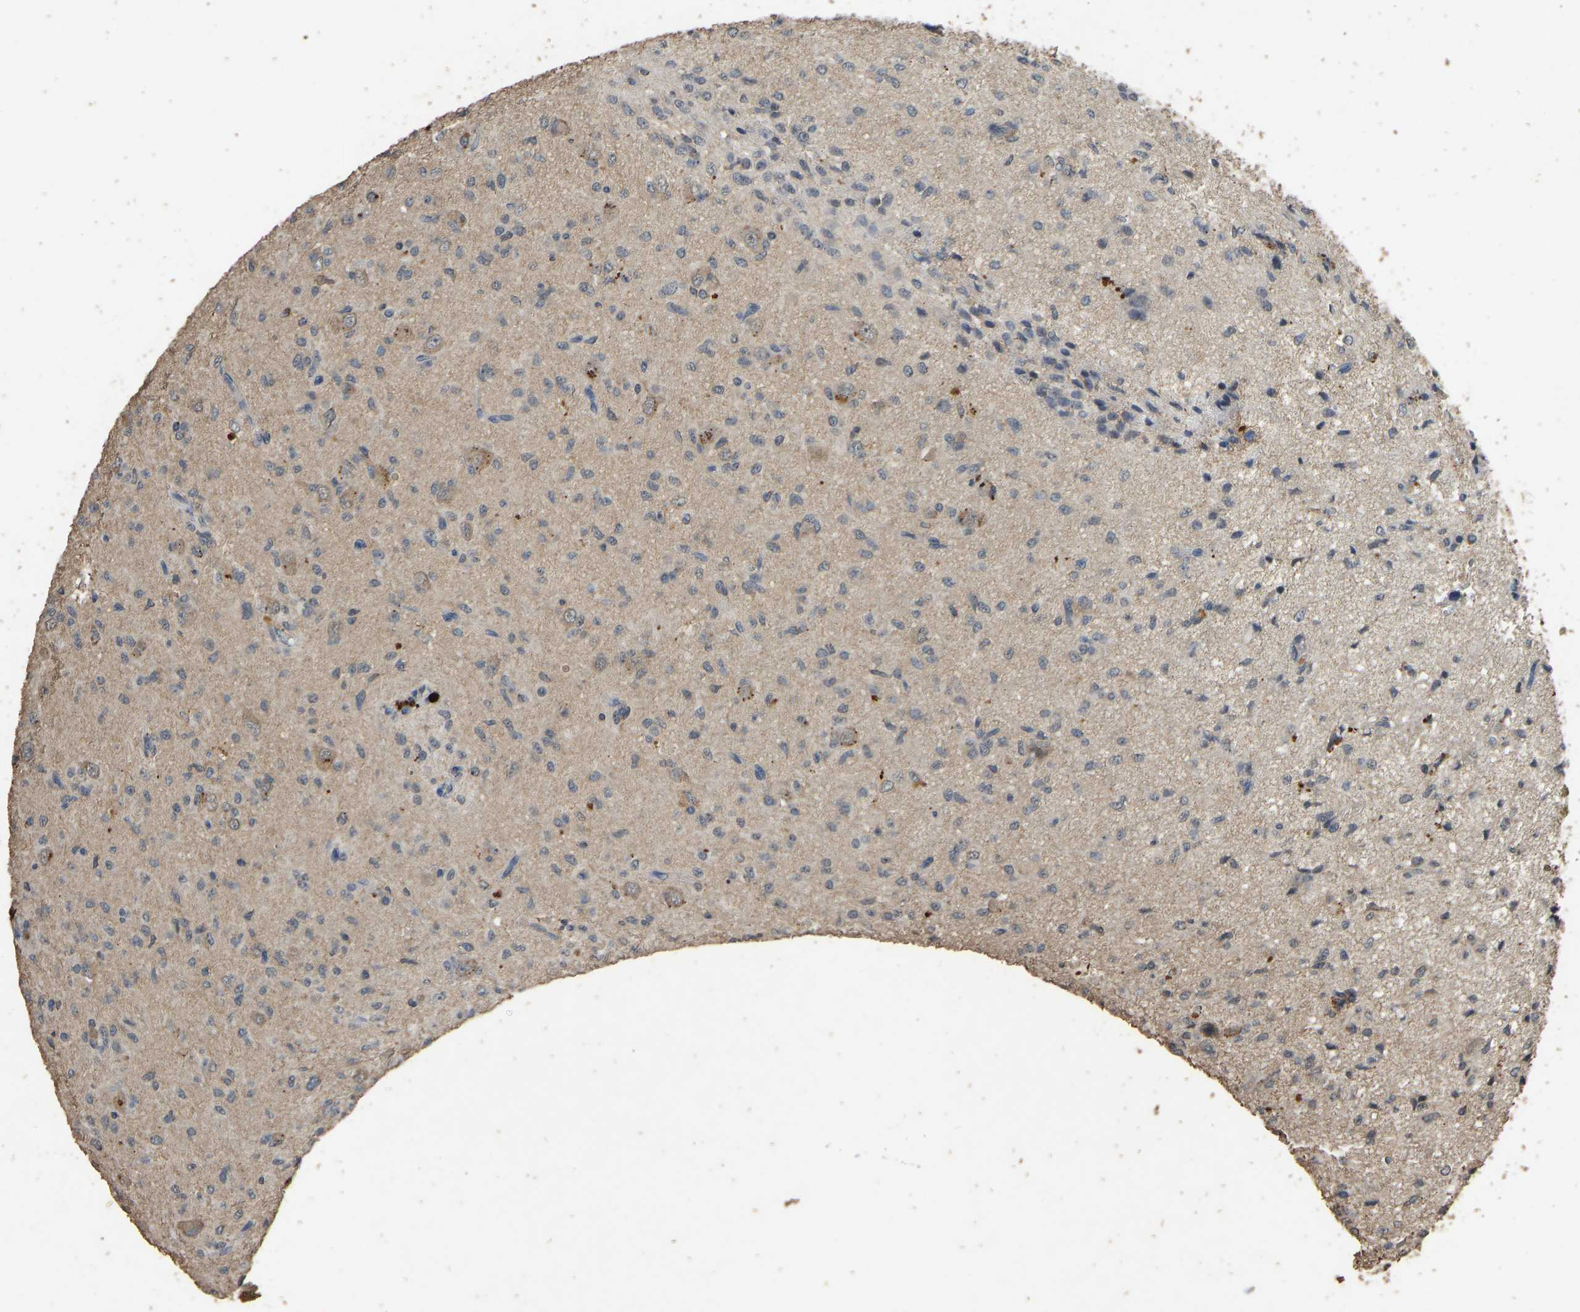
{"staining": {"intensity": "negative", "quantity": "none", "location": "none"}, "tissue": "glioma", "cell_type": "Tumor cells", "image_type": "cancer", "snomed": [{"axis": "morphology", "description": "Glioma, malignant, High grade"}, {"axis": "topography", "description": "Brain"}], "caption": "High magnification brightfield microscopy of malignant glioma (high-grade) stained with DAB (brown) and counterstained with hematoxylin (blue): tumor cells show no significant expression. Brightfield microscopy of immunohistochemistry stained with DAB (3,3'-diaminobenzidine) (brown) and hematoxylin (blue), captured at high magnification.", "gene": "CIDEC", "patient": {"sex": "female", "age": 59}}